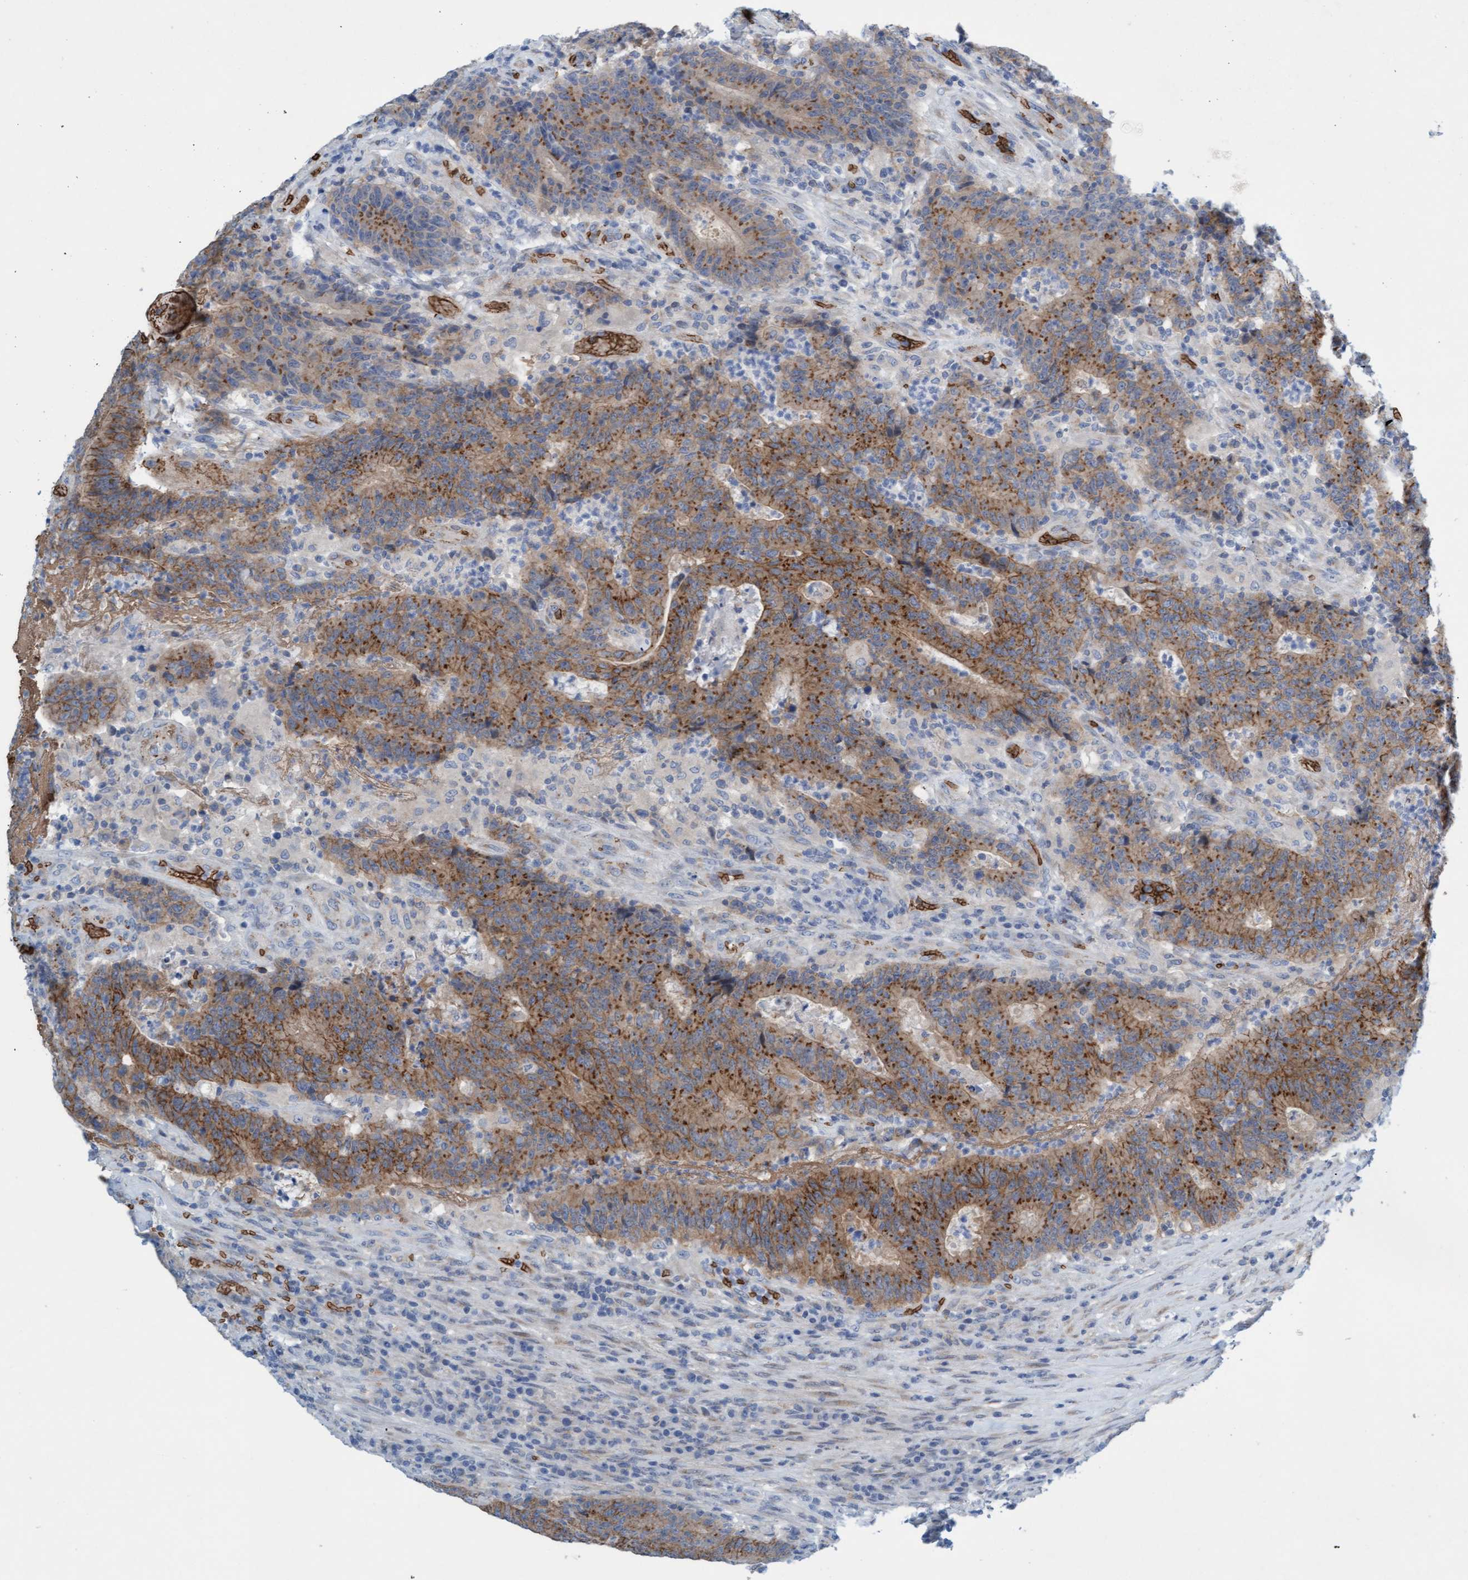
{"staining": {"intensity": "moderate", "quantity": ">75%", "location": "cytoplasmic/membranous"}, "tissue": "colorectal cancer", "cell_type": "Tumor cells", "image_type": "cancer", "snomed": [{"axis": "morphology", "description": "Normal tissue, NOS"}, {"axis": "morphology", "description": "Adenocarcinoma, NOS"}, {"axis": "topography", "description": "Colon"}], "caption": "Immunohistochemistry photomicrograph of colorectal cancer (adenocarcinoma) stained for a protein (brown), which exhibits medium levels of moderate cytoplasmic/membranous staining in about >75% of tumor cells.", "gene": "SPEM2", "patient": {"sex": "female", "age": 75}}